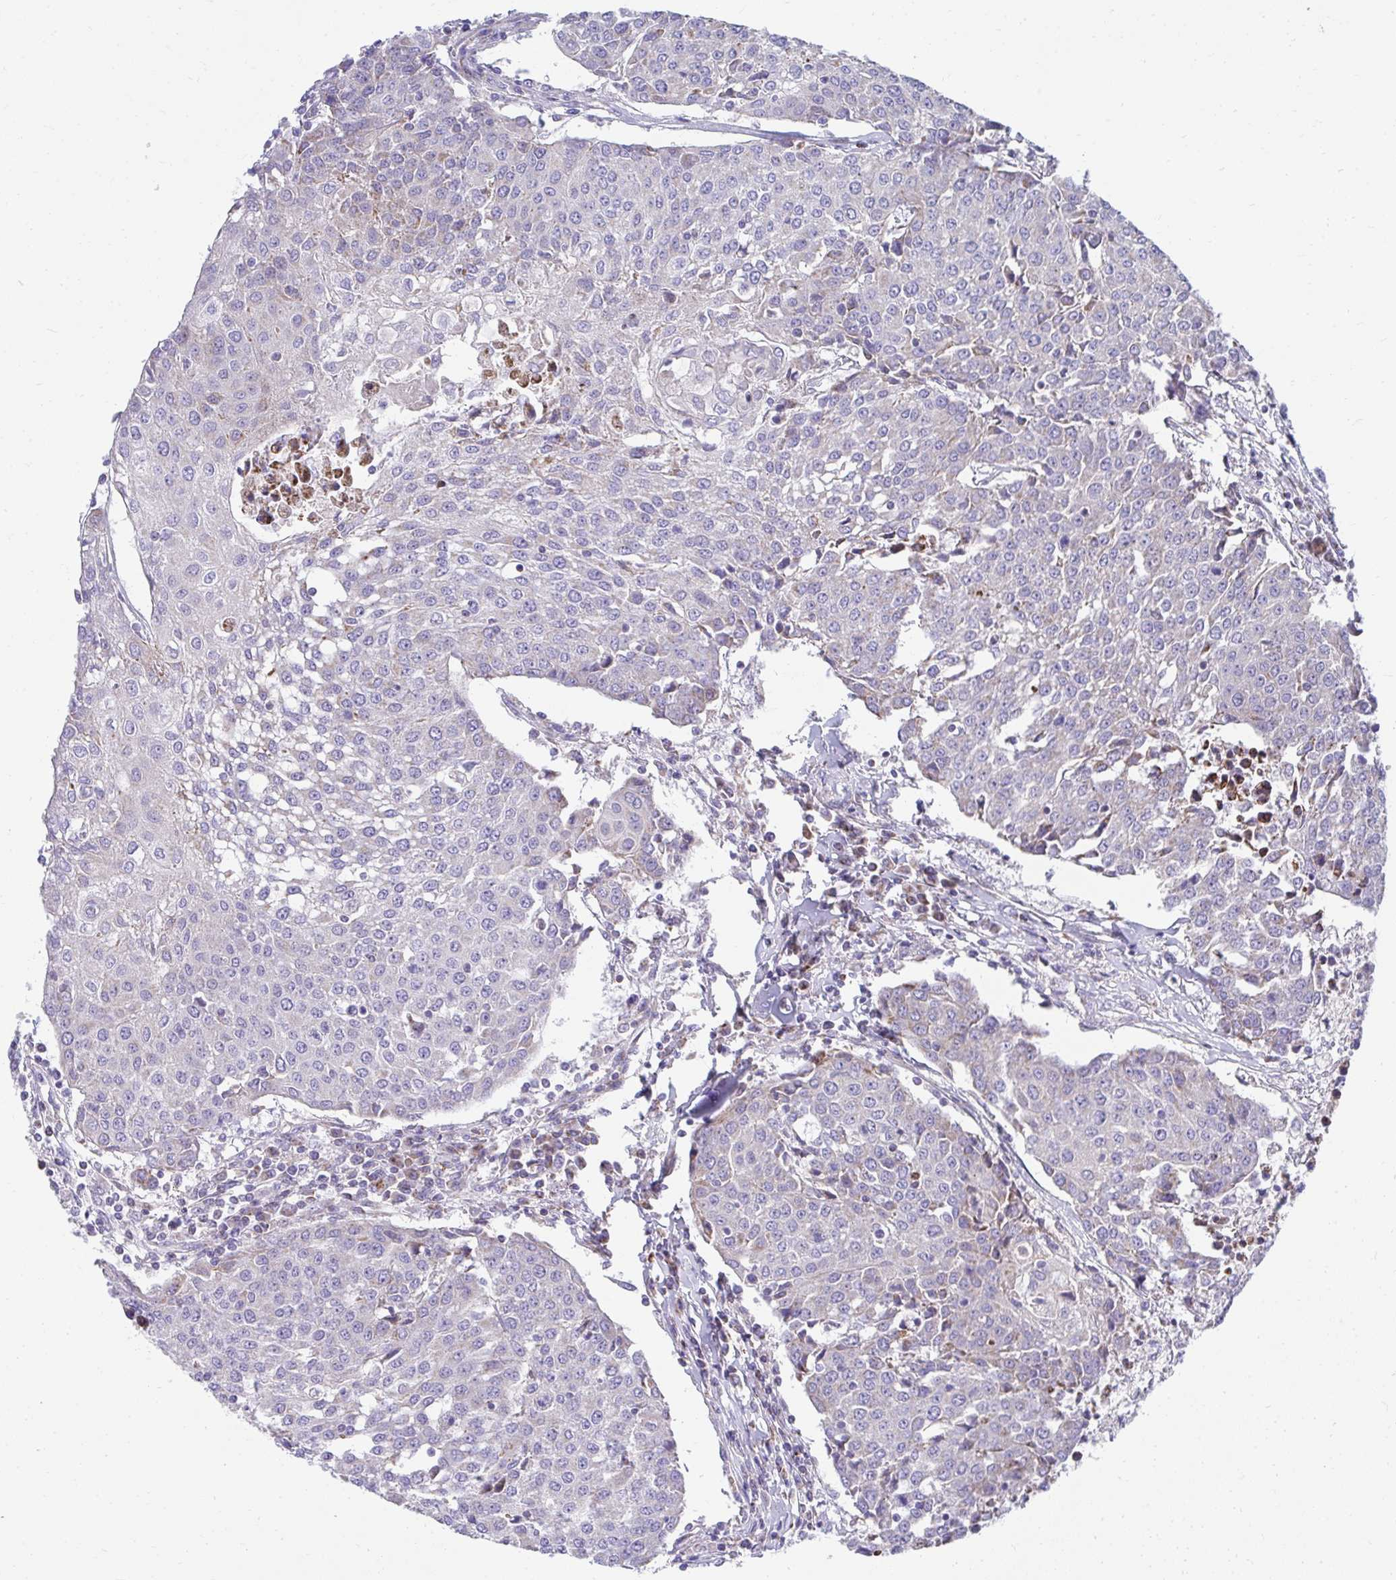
{"staining": {"intensity": "negative", "quantity": "none", "location": "none"}, "tissue": "urothelial cancer", "cell_type": "Tumor cells", "image_type": "cancer", "snomed": [{"axis": "morphology", "description": "Urothelial carcinoma, High grade"}, {"axis": "topography", "description": "Urinary bladder"}], "caption": "Immunohistochemical staining of urothelial cancer reveals no significant positivity in tumor cells.", "gene": "PRRG3", "patient": {"sex": "female", "age": 85}}